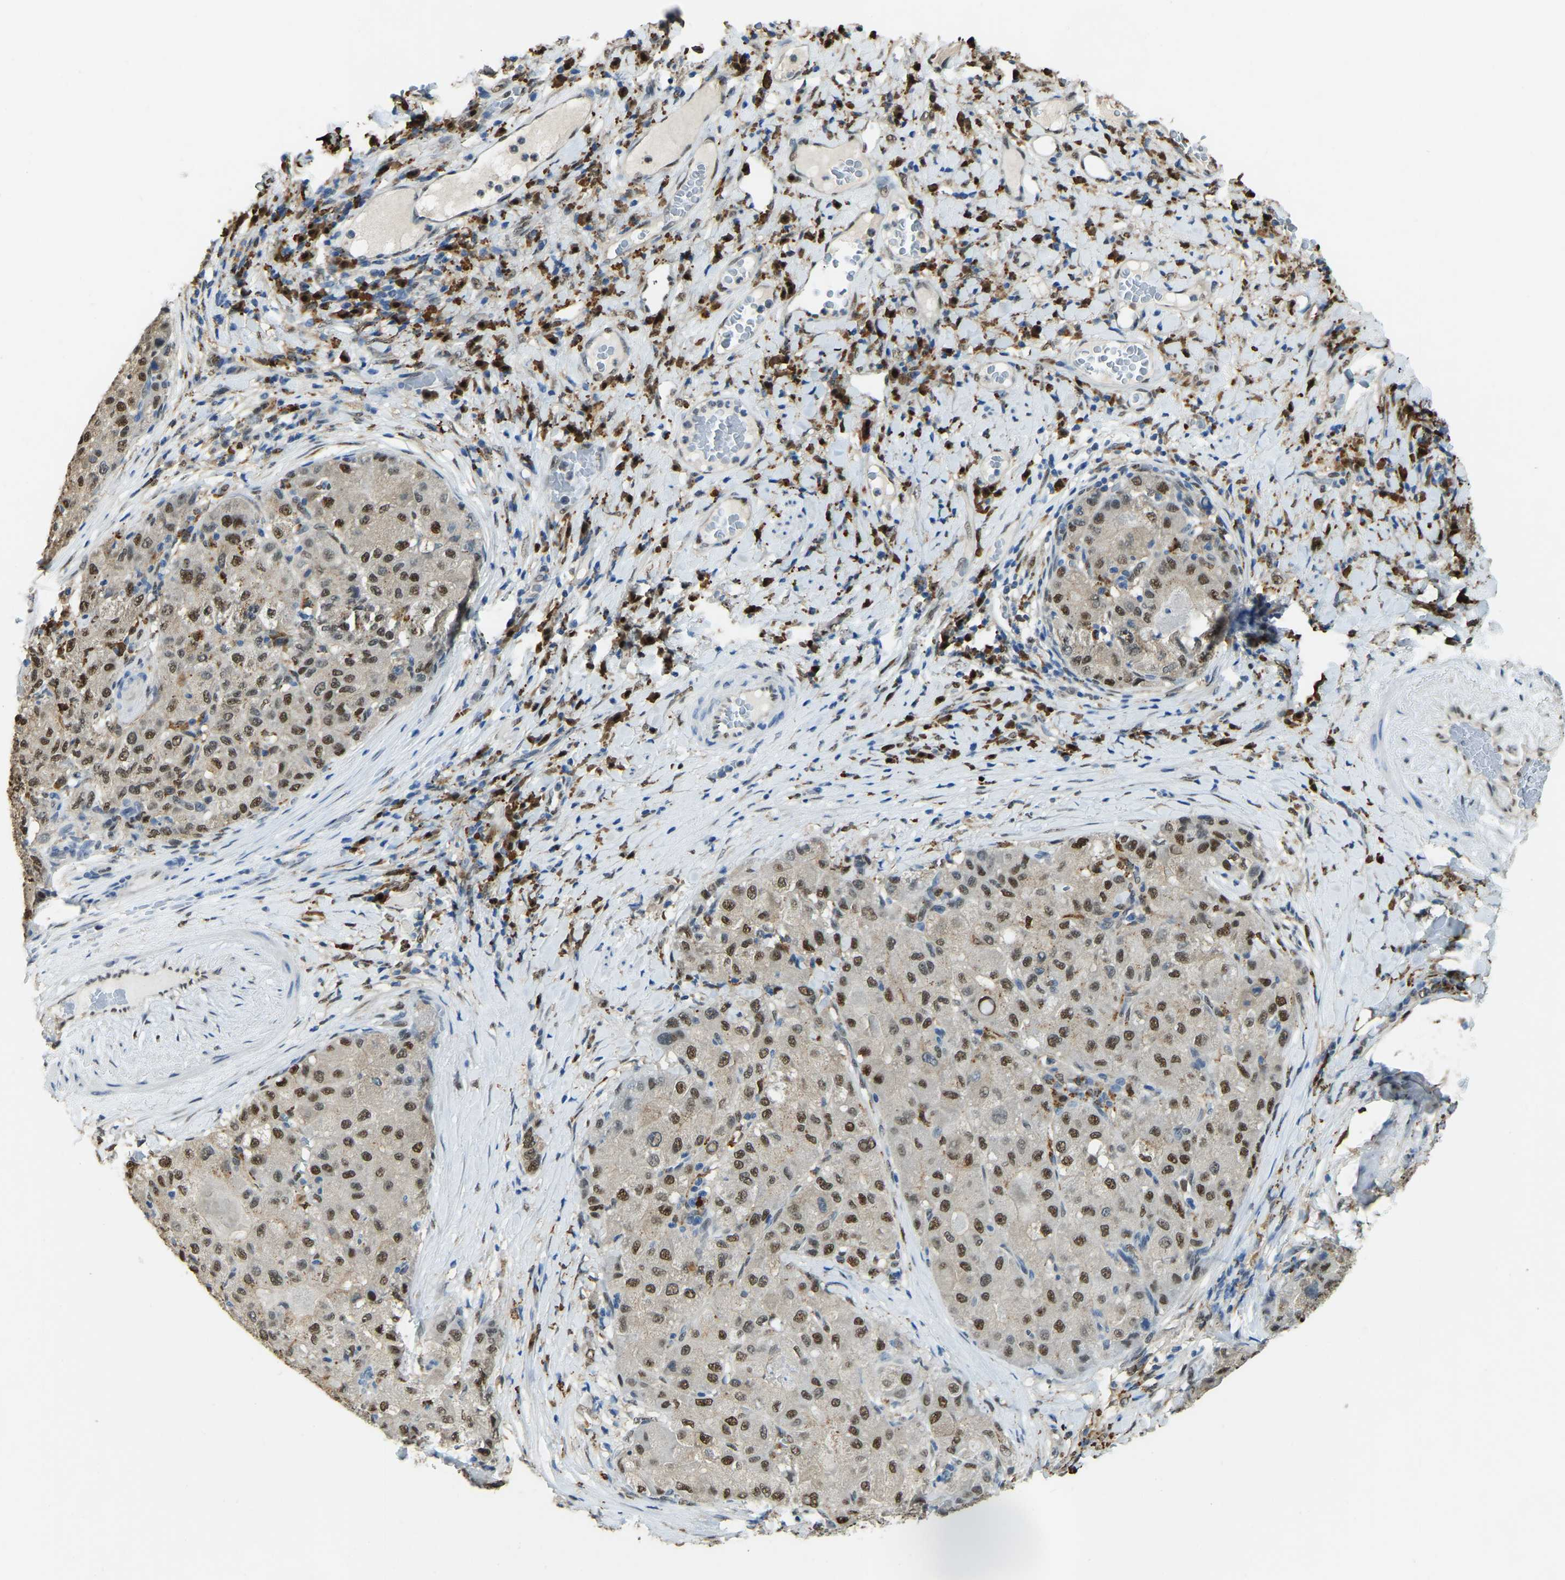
{"staining": {"intensity": "strong", "quantity": "25%-75%", "location": "cytoplasmic/membranous,nuclear"}, "tissue": "liver cancer", "cell_type": "Tumor cells", "image_type": "cancer", "snomed": [{"axis": "morphology", "description": "Cholangiocarcinoma"}, {"axis": "topography", "description": "Liver"}], "caption": "This is an image of immunohistochemistry (IHC) staining of liver cholangiocarcinoma, which shows strong staining in the cytoplasmic/membranous and nuclear of tumor cells.", "gene": "NANS", "patient": {"sex": "male", "age": 50}}